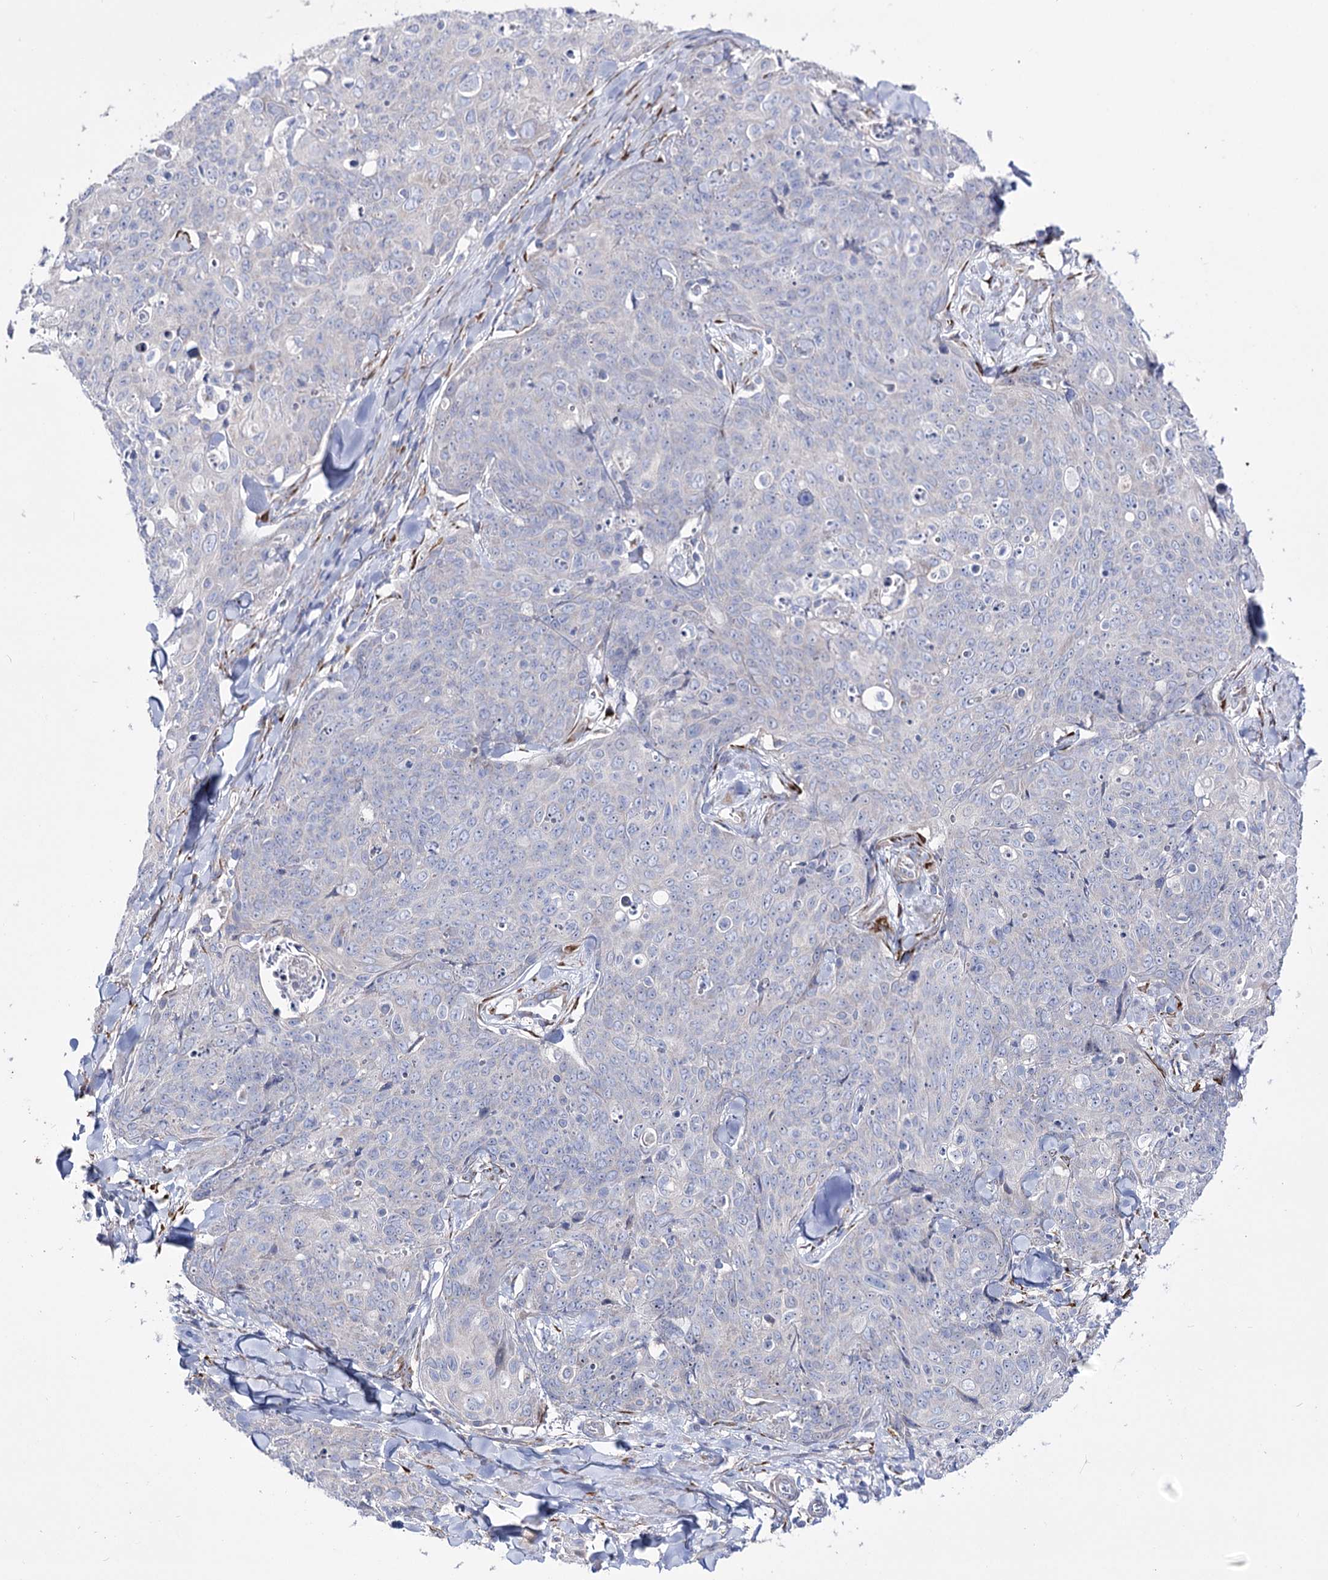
{"staining": {"intensity": "negative", "quantity": "none", "location": "none"}, "tissue": "skin cancer", "cell_type": "Tumor cells", "image_type": "cancer", "snomed": [{"axis": "morphology", "description": "Squamous cell carcinoma, NOS"}, {"axis": "topography", "description": "Skin"}, {"axis": "topography", "description": "Vulva"}], "caption": "The histopathology image demonstrates no significant staining in tumor cells of squamous cell carcinoma (skin).", "gene": "METTL5", "patient": {"sex": "female", "age": 85}}